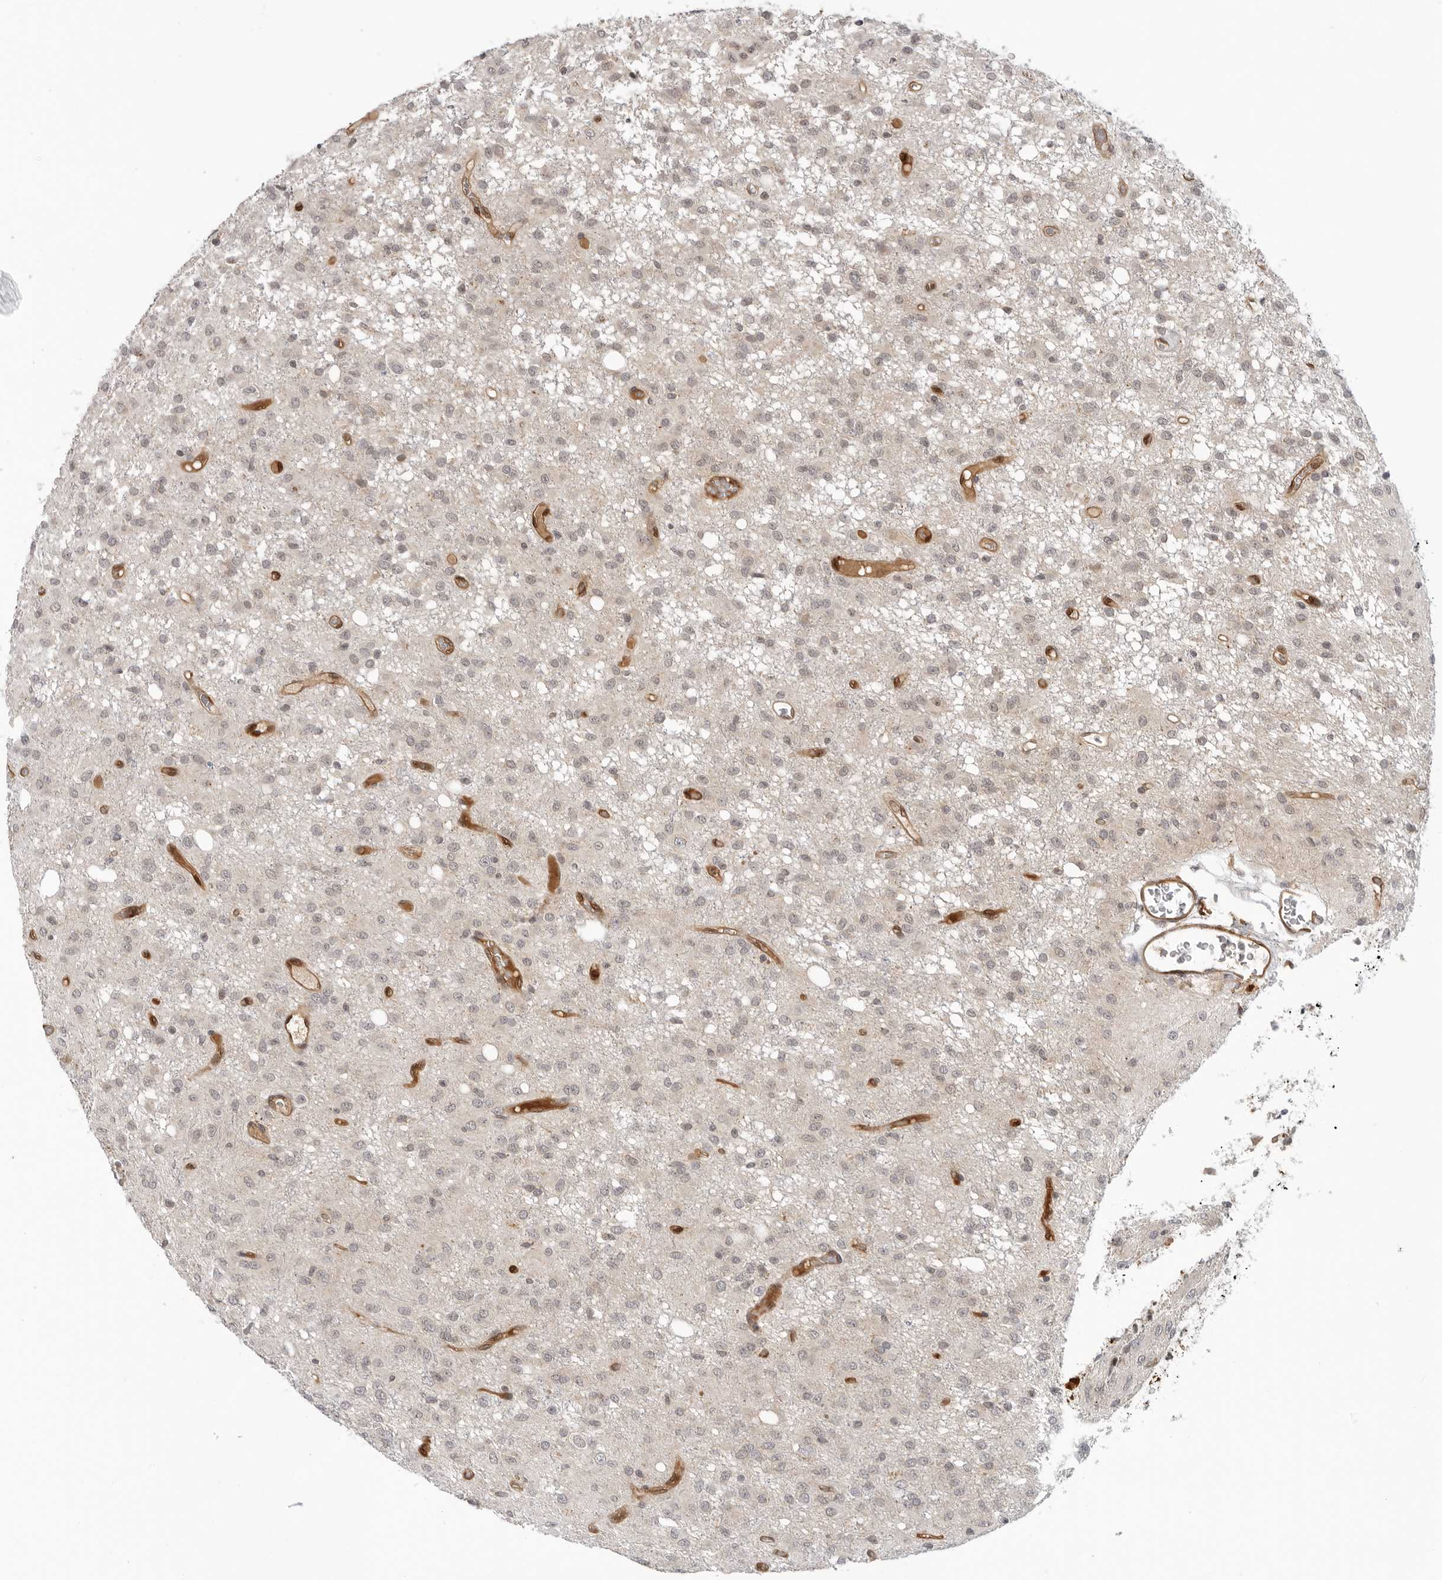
{"staining": {"intensity": "negative", "quantity": "none", "location": "none"}, "tissue": "glioma", "cell_type": "Tumor cells", "image_type": "cancer", "snomed": [{"axis": "morphology", "description": "Glioma, malignant, High grade"}, {"axis": "topography", "description": "Brain"}], "caption": "Immunohistochemistry of human high-grade glioma (malignant) shows no expression in tumor cells.", "gene": "SUGCT", "patient": {"sex": "female", "age": 59}}